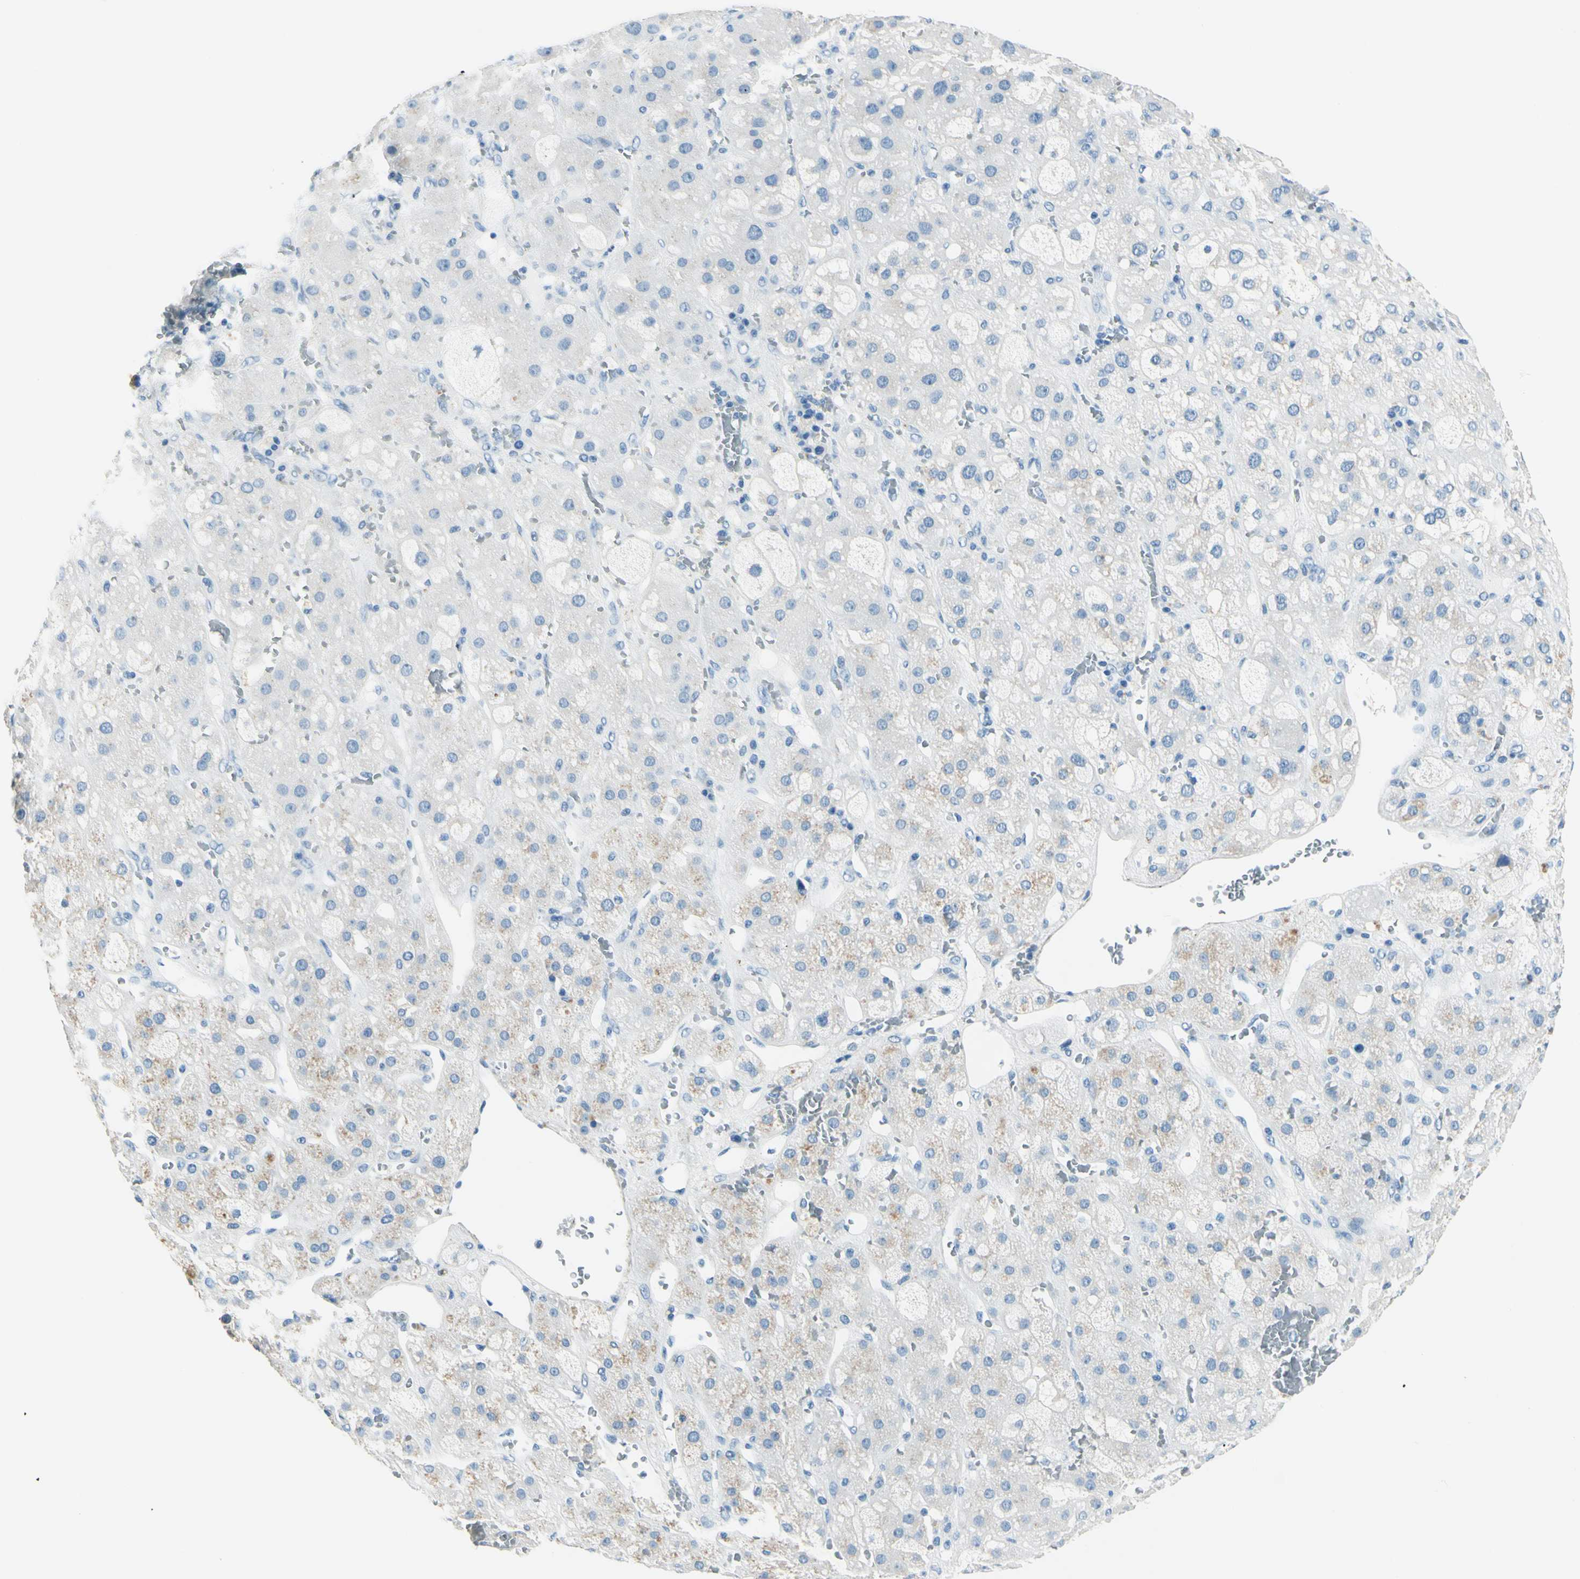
{"staining": {"intensity": "weak", "quantity": "<25%", "location": "cytoplasmic/membranous"}, "tissue": "adrenal gland", "cell_type": "Glandular cells", "image_type": "normal", "snomed": [{"axis": "morphology", "description": "Normal tissue, NOS"}, {"axis": "topography", "description": "Adrenal gland"}], "caption": "IHC histopathology image of unremarkable human adrenal gland stained for a protein (brown), which exhibits no positivity in glandular cells. (DAB immunohistochemistry visualized using brightfield microscopy, high magnification).", "gene": "CDH15", "patient": {"sex": "female", "age": 47}}